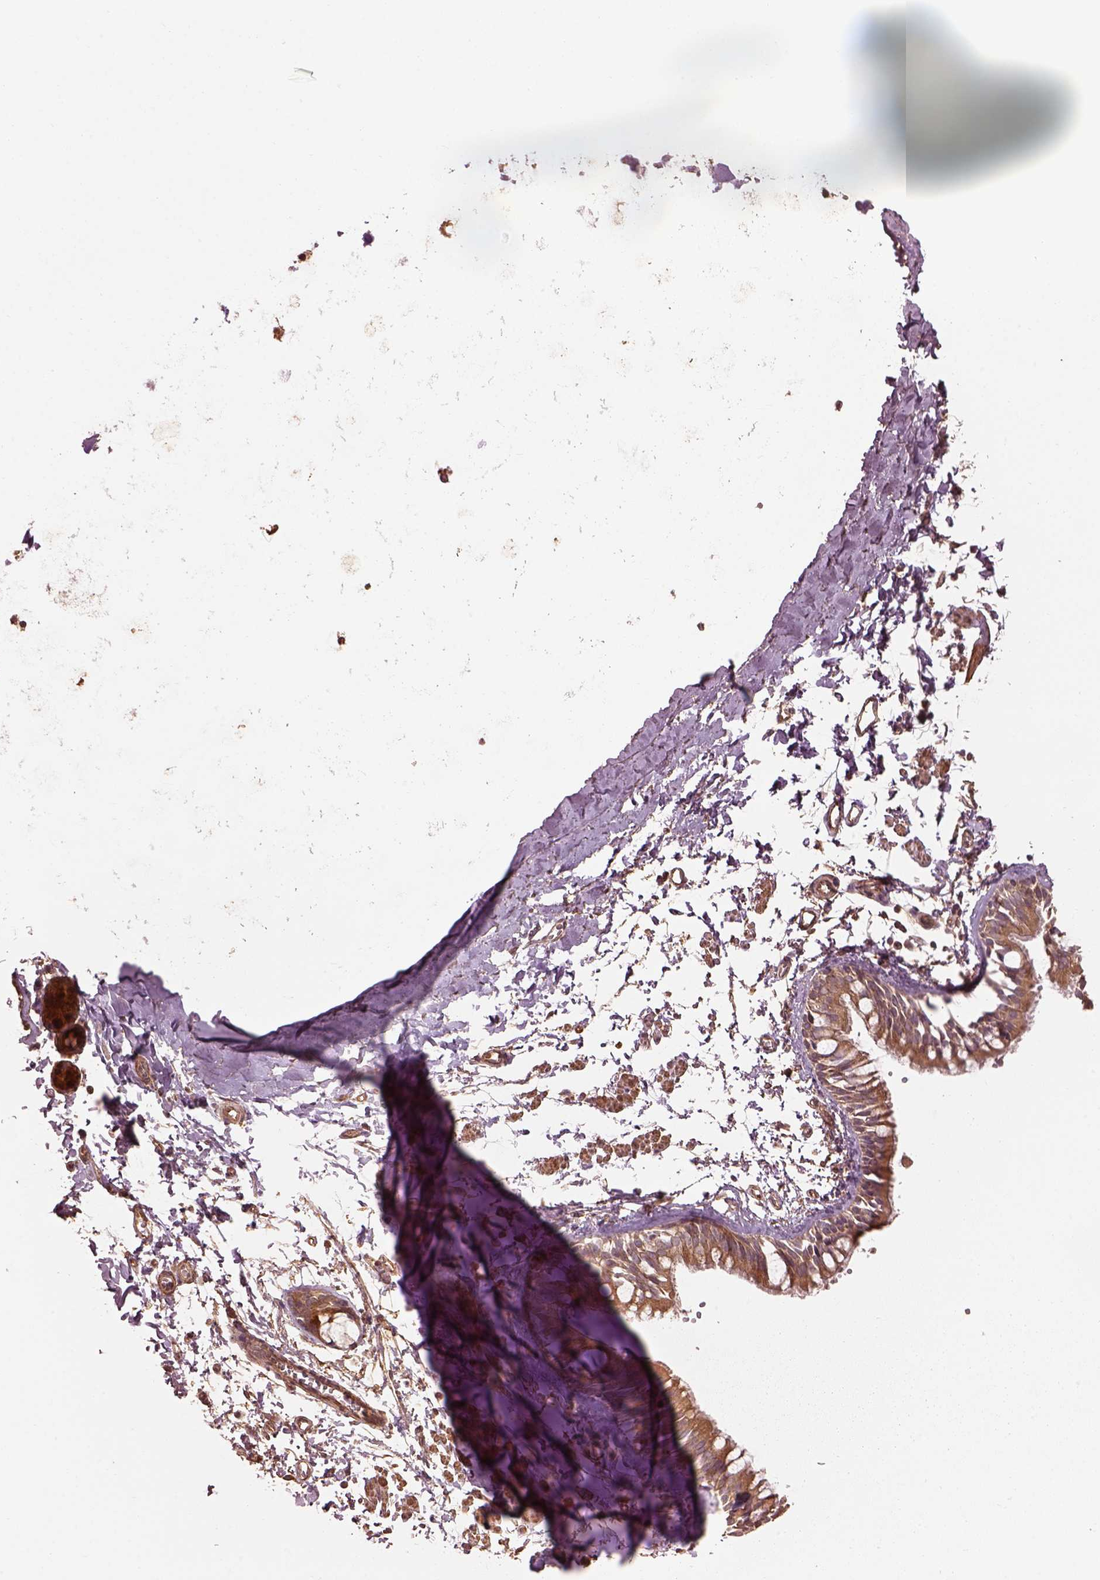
{"staining": {"intensity": "strong", "quantity": ">75%", "location": "cytoplasmic/membranous"}, "tissue": "bronchus", "cell_type": "Respiratory epithelial cells", "image_type": "normal", "snomed": [{"axis": "morphology", "description": "Normal tissue, NOS"}, {"axis": "topography", "description": "Cartilage tissue"}, {"axis": "topography", "description": "Bronchus"}], "caption": "A micrograph of human bronchus stained for a protein shows strong cytoplasmic/membranous brown staining in respiratory epithelial cells.", "gene": "METTL4", "patient": {"sex": "female", "age": 59}}